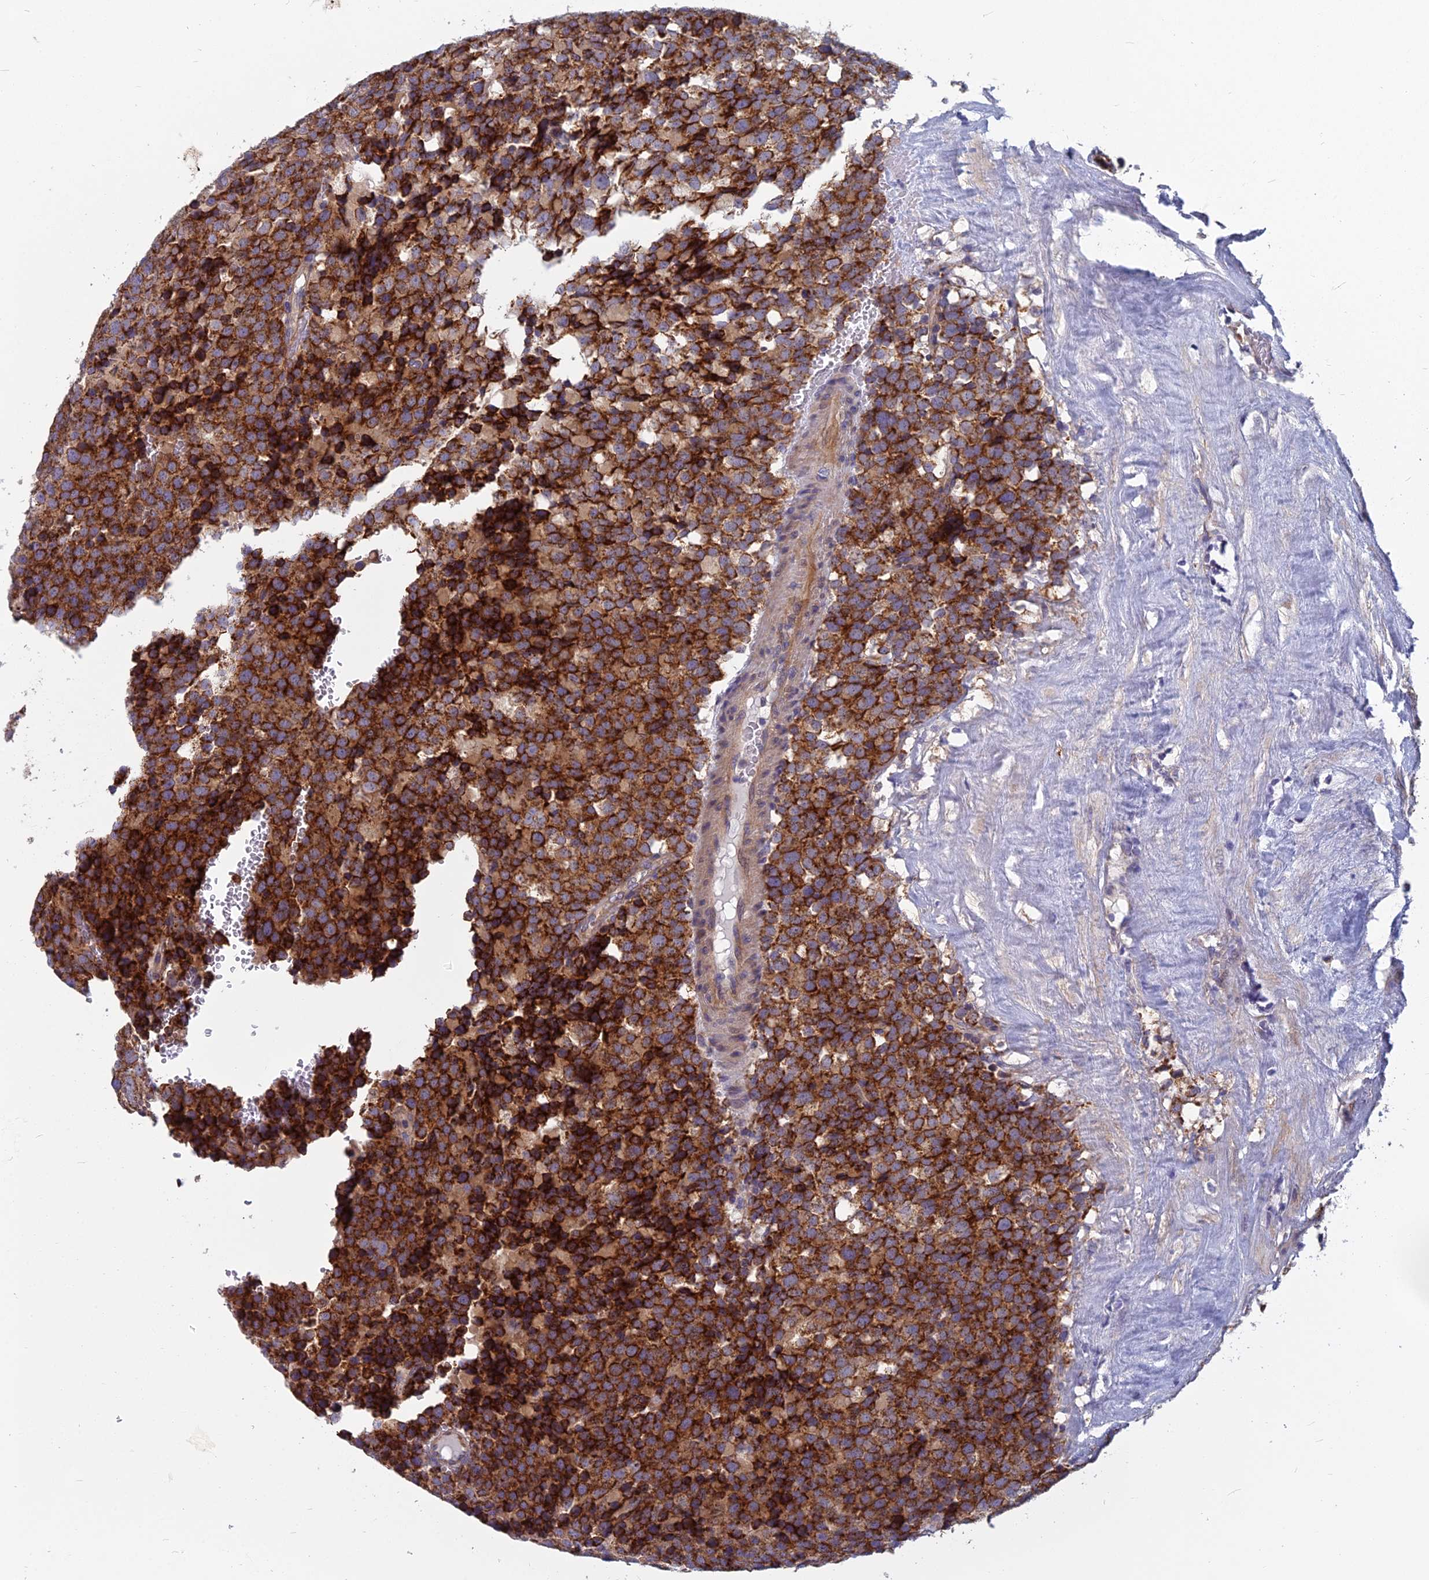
{"staining": {"intensity": "strong", "quantity": ">75%", "location": "cytoplasmic/membranous"}, "tissue": "testis cancer", "cell_type": "Tumor cells", "image_type": "cancer", "snomed": [{"axis": "morphology", "description": "Seminoma, NOS"}, {"axis": "topography", "description": "Testis"}], "caption": "Protein expression analysis of testis seminoma displays strong cytoplasmic/membranous staining in approximately >75% of tumor cells.", "gene": "COX20", "patient": {"sex": "male", "age": 71}}